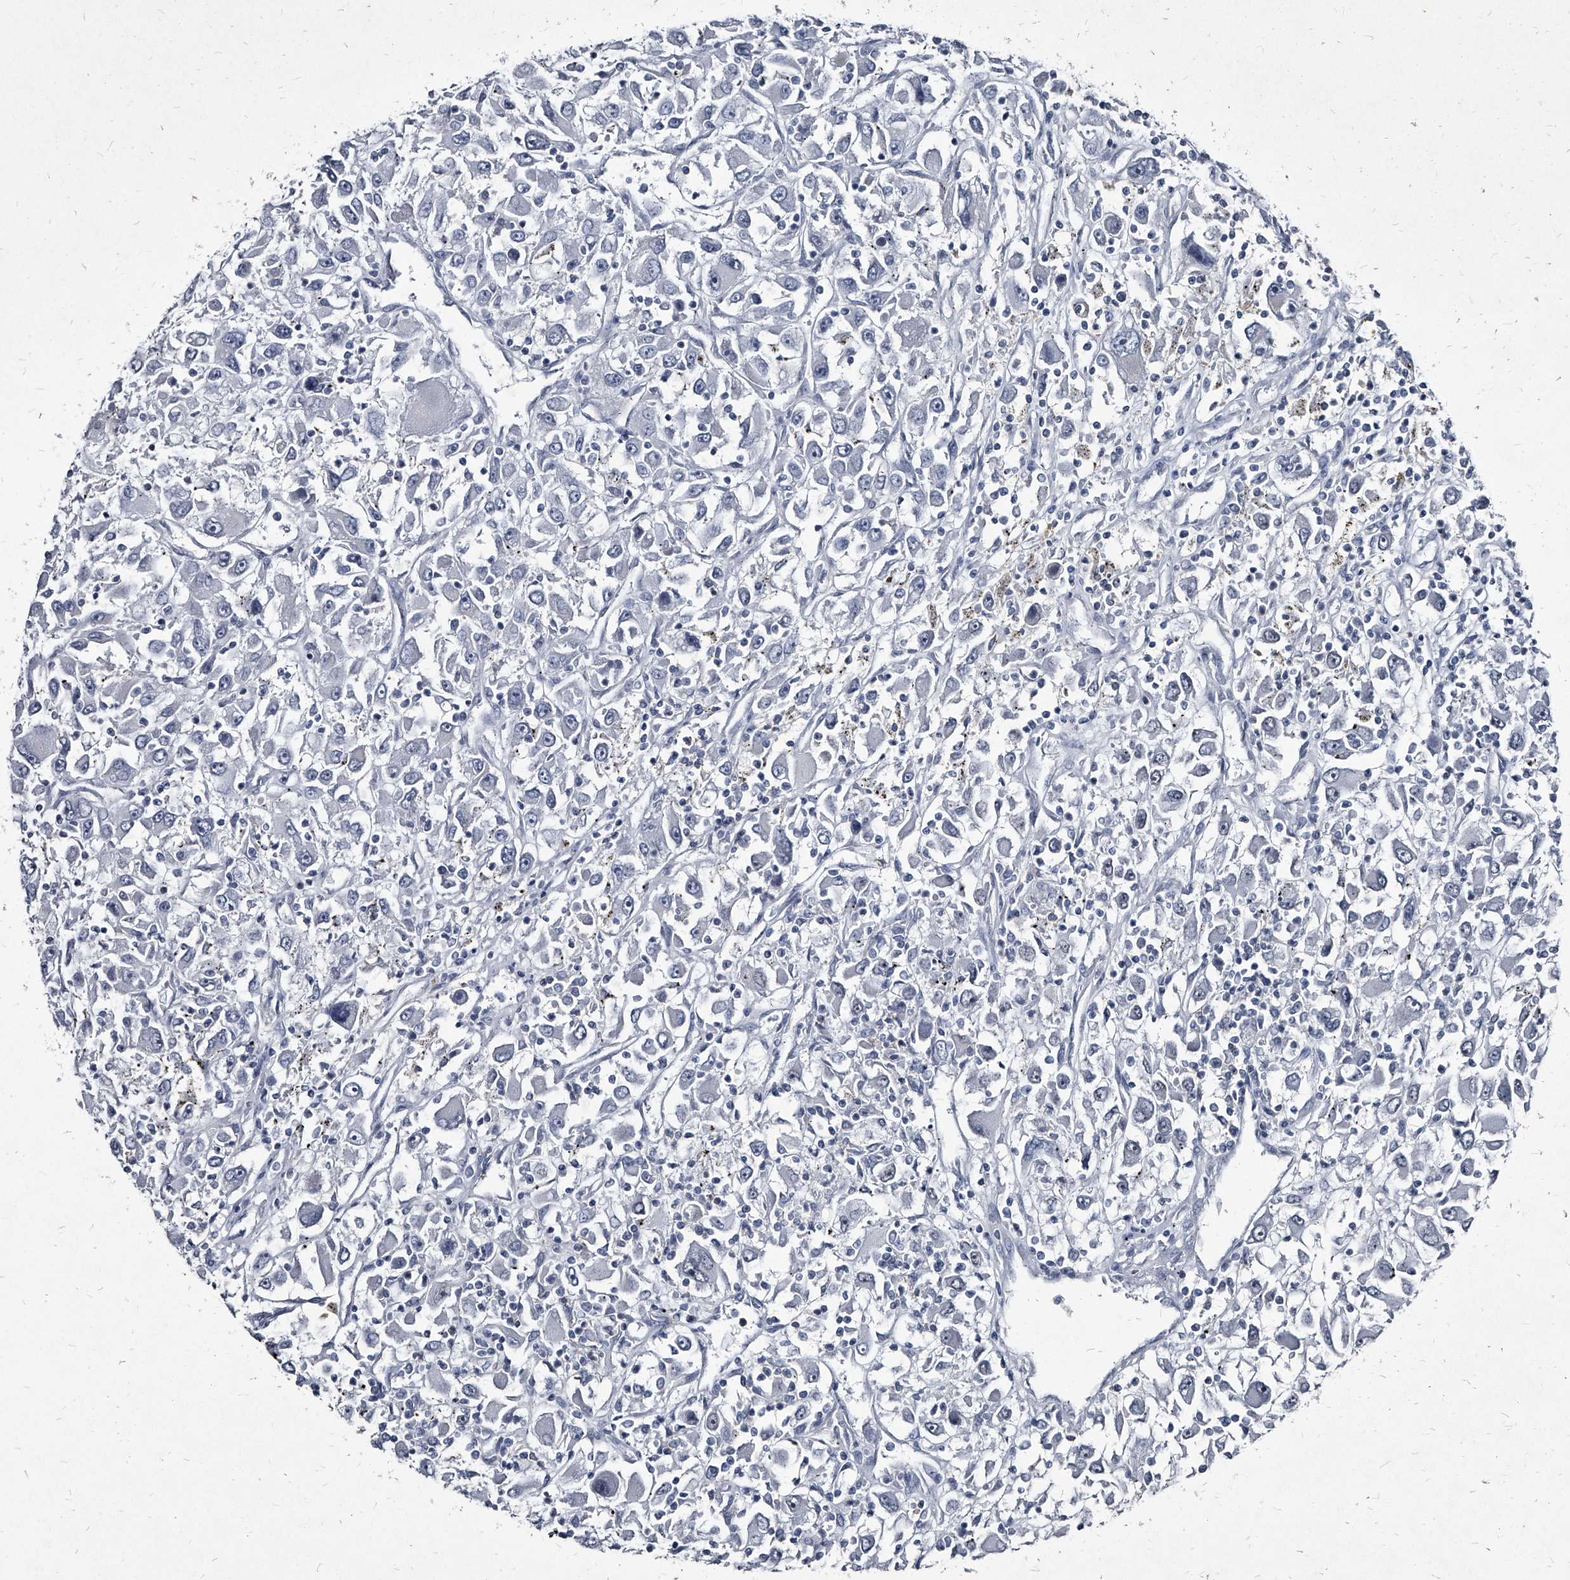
{"staining": {"intensity": "negative", "quantity": "none", "location": "none"}, "tissue": "renal cancer", "cell_type": "Tumor cells", "image_type": "cancer", "snomed": [{"axis": "morphology", "description": "Adenocarcinoma, NOS"}, {"axis": "topography", "description": "Kidney"}], "caption": "DAB (3,3'-diaminobenzidine) immunohistochemical staining of renal cancer shows no significant positivity in tumor cells.", "gene": "PGLYRP3", "patient": {"sex": "female", "age": 52}}